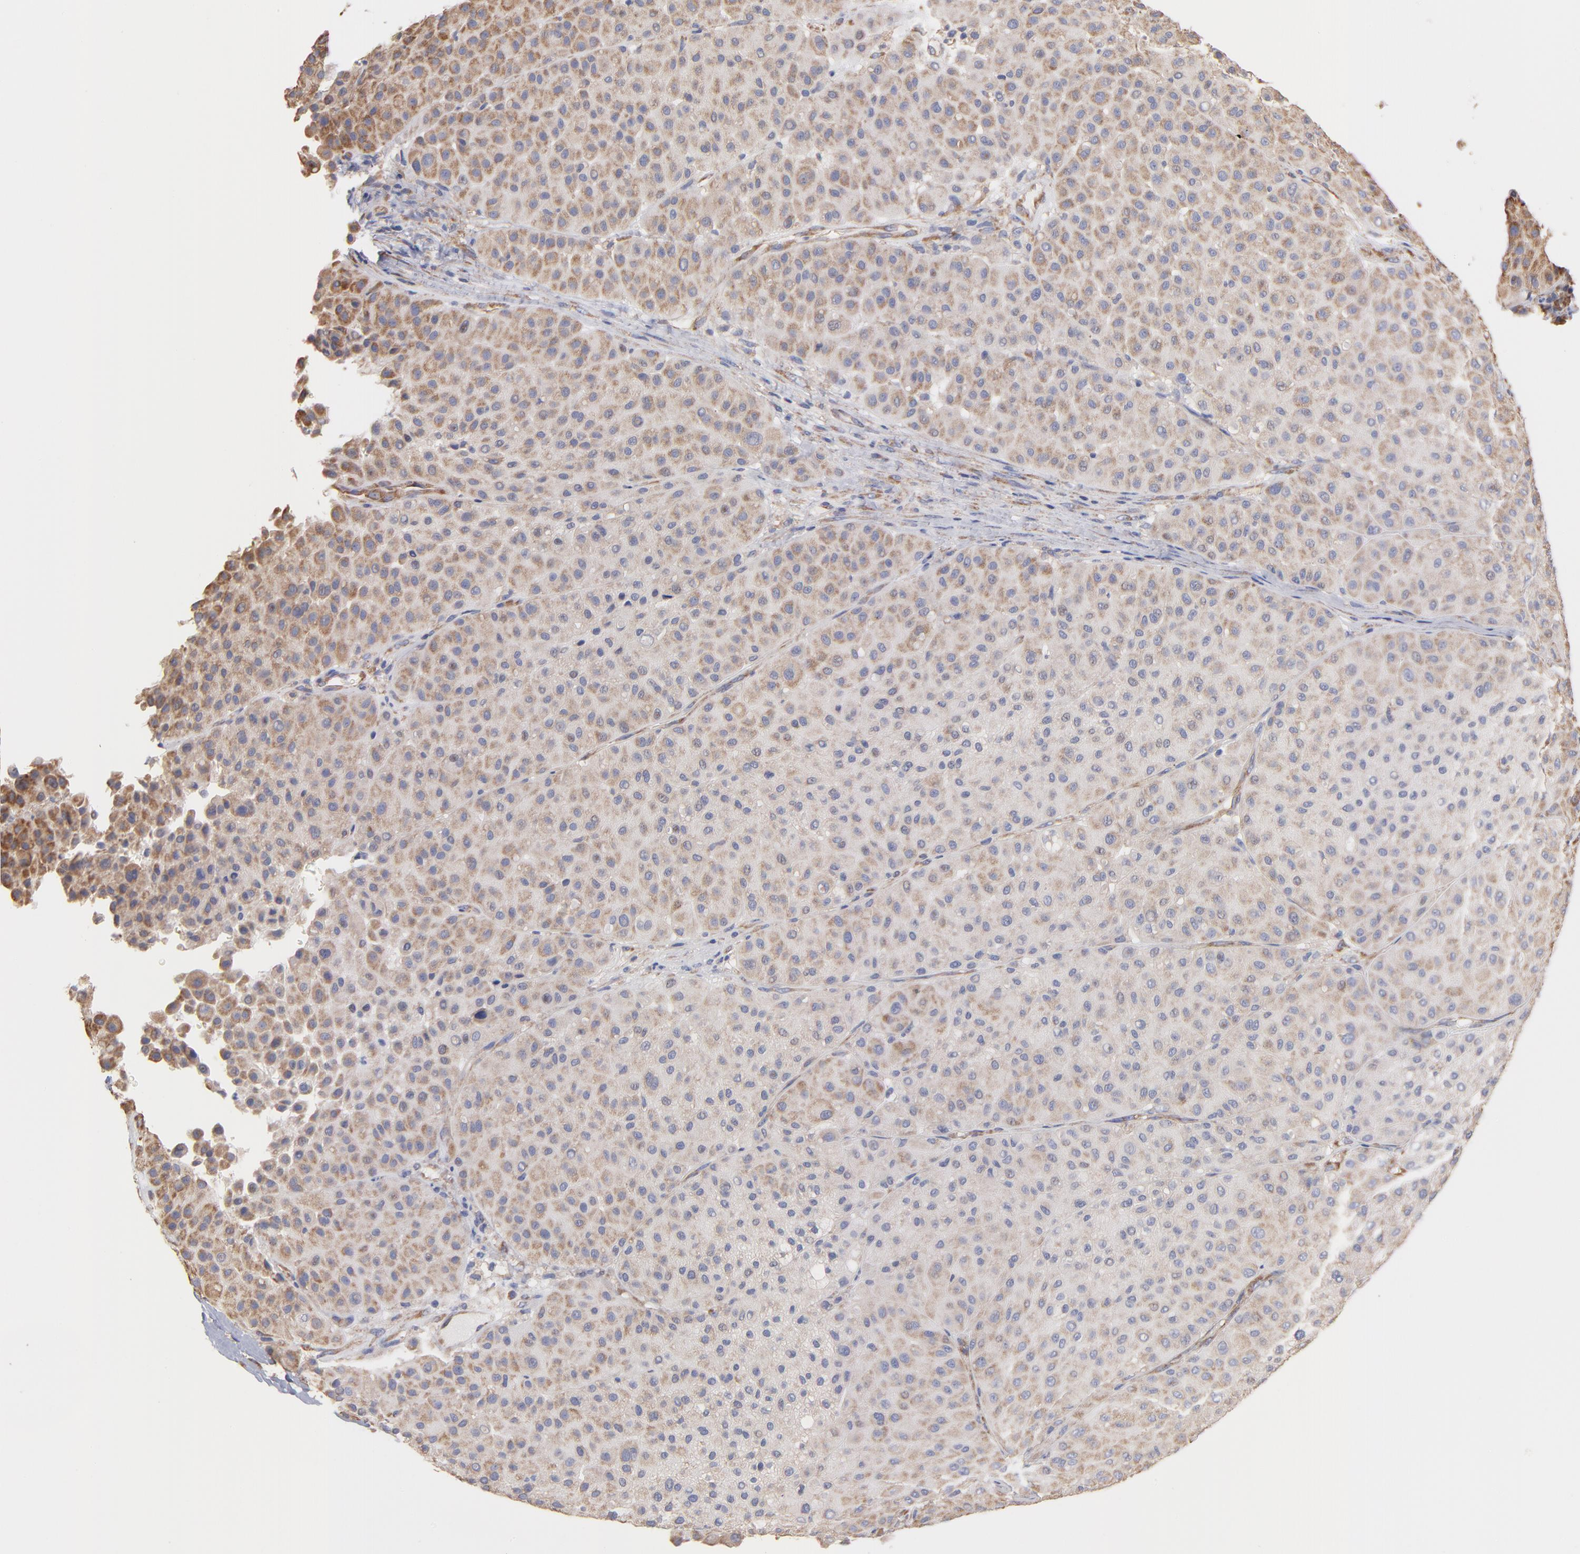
{"staining": {"intensity": "weak", "quantity": "25%-75%", "location": "cytoplasmic/membranous"}, "tissue": "melanoma", "cell_type": "Tumor cells", "image_type": "cancer", "snomed": [{"axis": "morphology", "description": "Normal tissue, NOS"}, {"axis": "morphology", "description": "Malignant melanoma, Metastatic site"}, {"axis": "topography", "description": "Skin"}], "caption": "High-power microscopy captured an IHC image of malignant melanoma (metastatic site), revealing weak cytoplasmic/membranous expression in approximately 25%-75% of tumor cells.", "gene": "RPL9", "patient": {"sex": "male", "age": 41}}